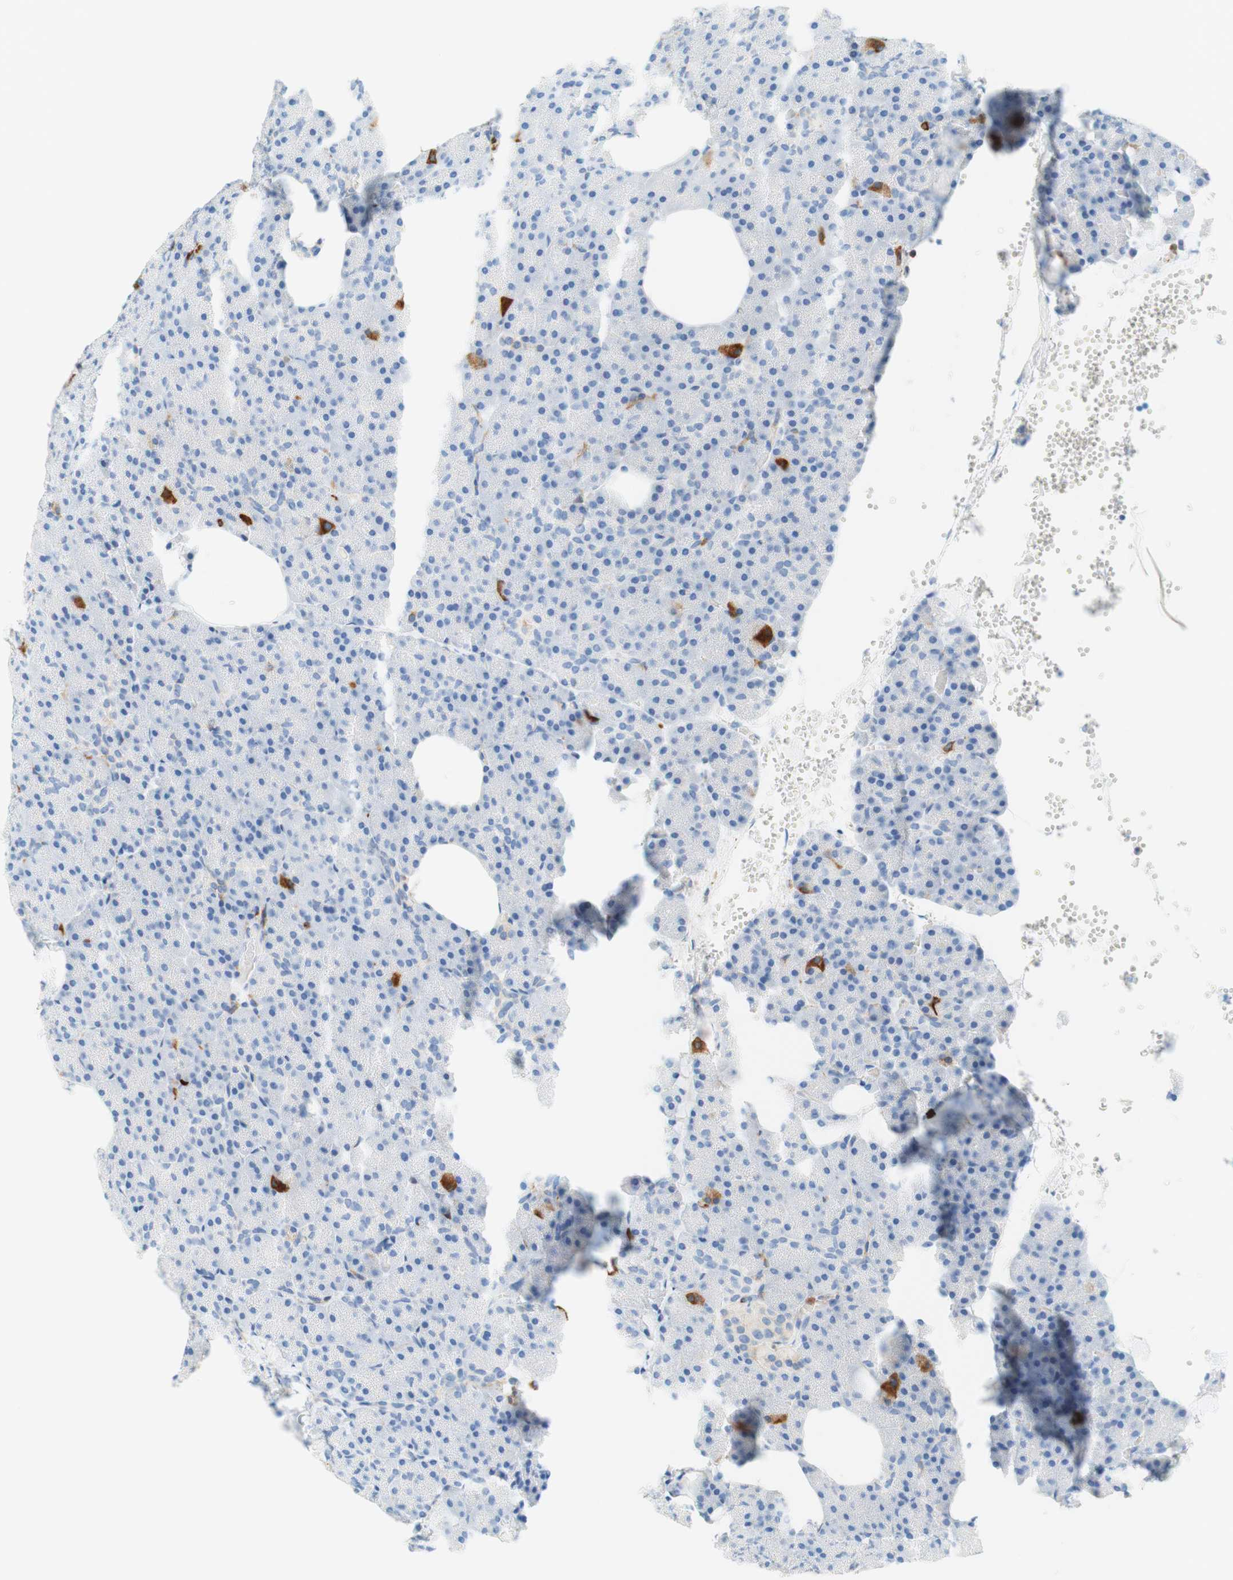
{"staining": {"intensity": "strong", "quantity": "<25%", "location": "cytoplasmic/membranous"}, "tissue": "pancreas", "cell_type": "Exocrine glandular cells", "image_type": "normal", "snomed": [{"axis": "morphology", "description": "Normal tissue, NOS"}, {"axis": "topography", "description": "Pancreas"}], "caption": "The immunohistochemical stain shows strong cytoplasmic/membranous staining in exocrine glandular cells of normal pancreas. (DAB IHC with brightfield microscopy, high magnification).", "gene": "STMN1", "patient": {"sex": "female", "age": 35}}